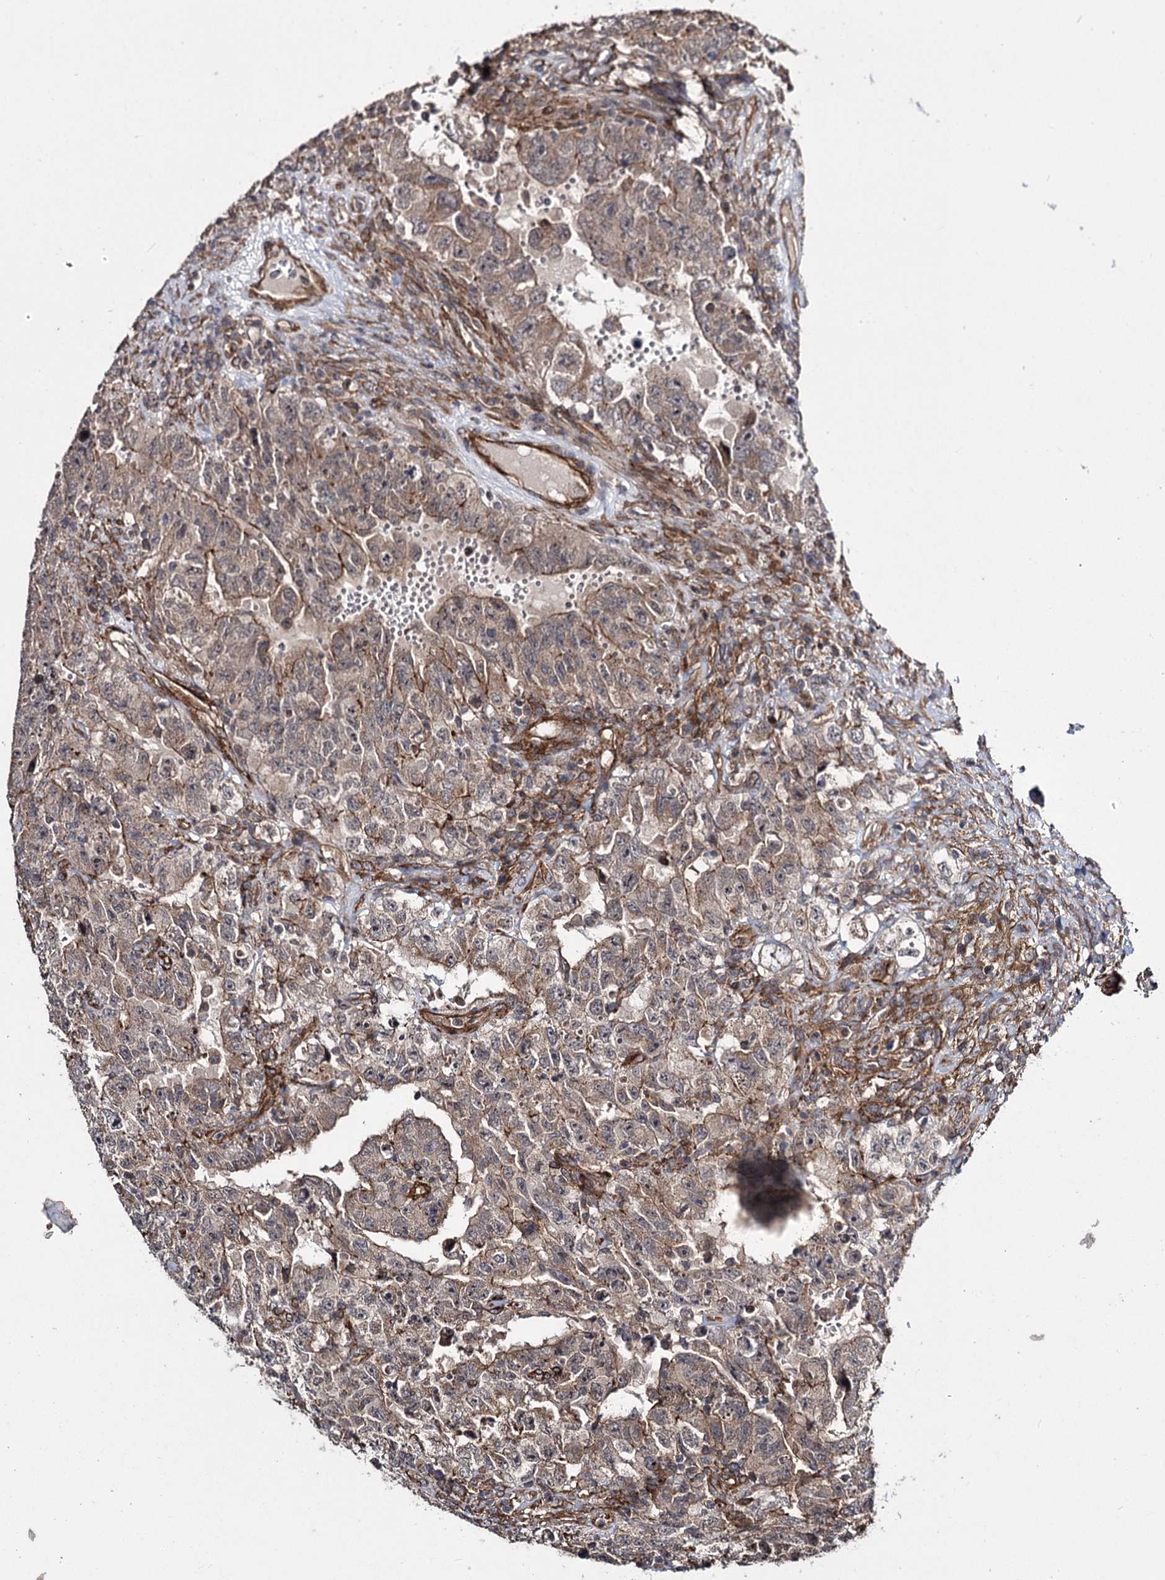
{"staining": {"intensity": "weak", "quantity": ">75%", "location": "cytoplasmic/membranous"}, "tissue": "testis cancer", "cell_type": "Tumor cells", "image_type": "cancer", "snomed": [{"axis": "morphology", "description": "Carcinoma, Embryonal, NOS"}, {"axis": "topography", "description": "Testis"}], "caption": "This photomicrograph shows testis embryonal carcinoma stained with IHC to label a protein in brown. The cytoplasmic/membranous of tumor cells show weak positivity for the protein. Nuclei are counter-stained blue.", "gene": "MYO1C", "patient": {"sex": "male", "age": 26}}